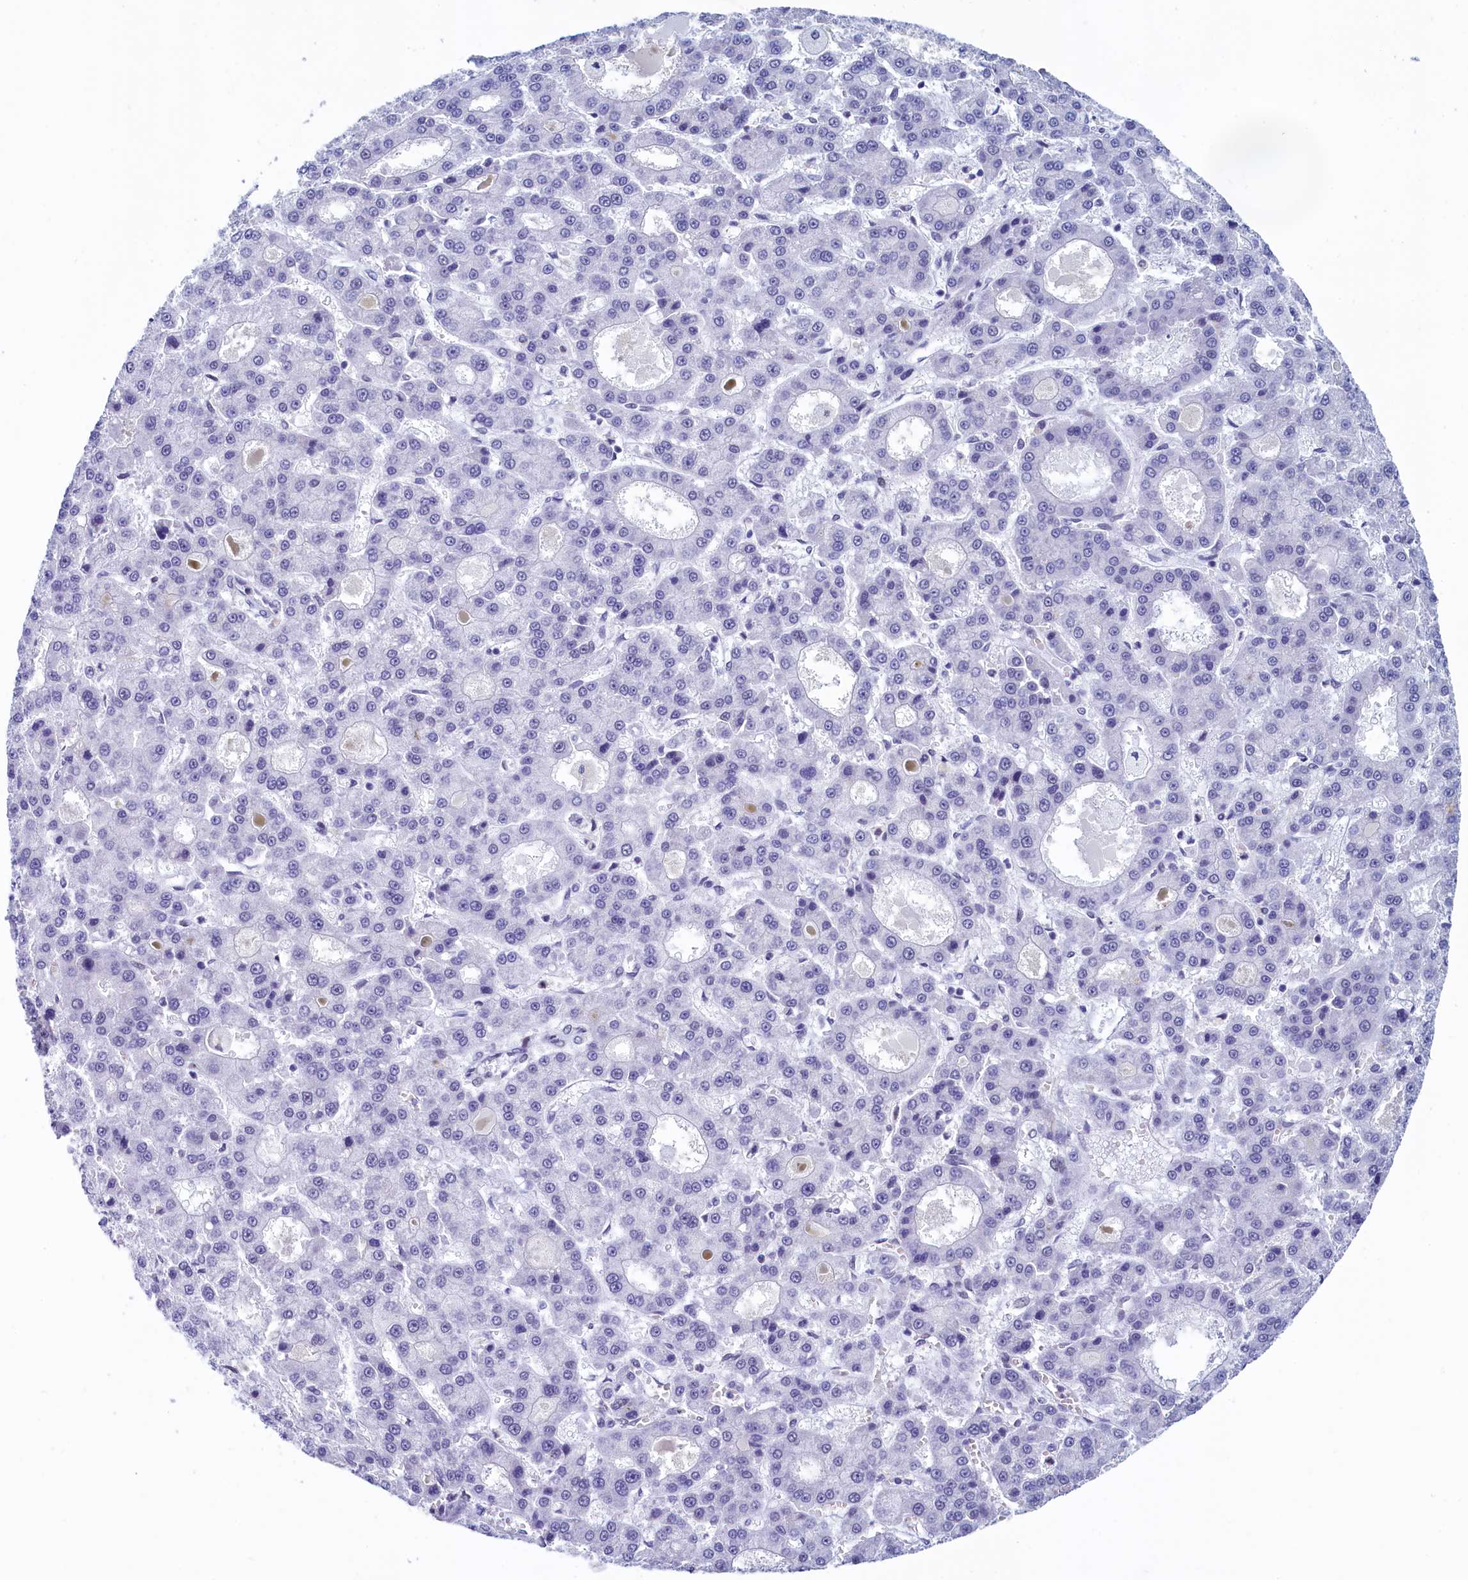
{"staining": {"intensity": "negative", "quantity": "none", "location": "none"}, "tissue": "liver cancer", "cell_type": "Tumor cells", "image_type": "cancer", "snomed": [{"axis": "morphology", "description": "Carcinoma, Hepatocellular, NOS"}, {"axis": "topography", "description": "Liver"}], "caption": "The photomicrograph reveals no staining of tumor cells in hepatocellular carcinoma (liver).", "gene": "SUGP2", "patient": {"sex": "male", "age": 70}}